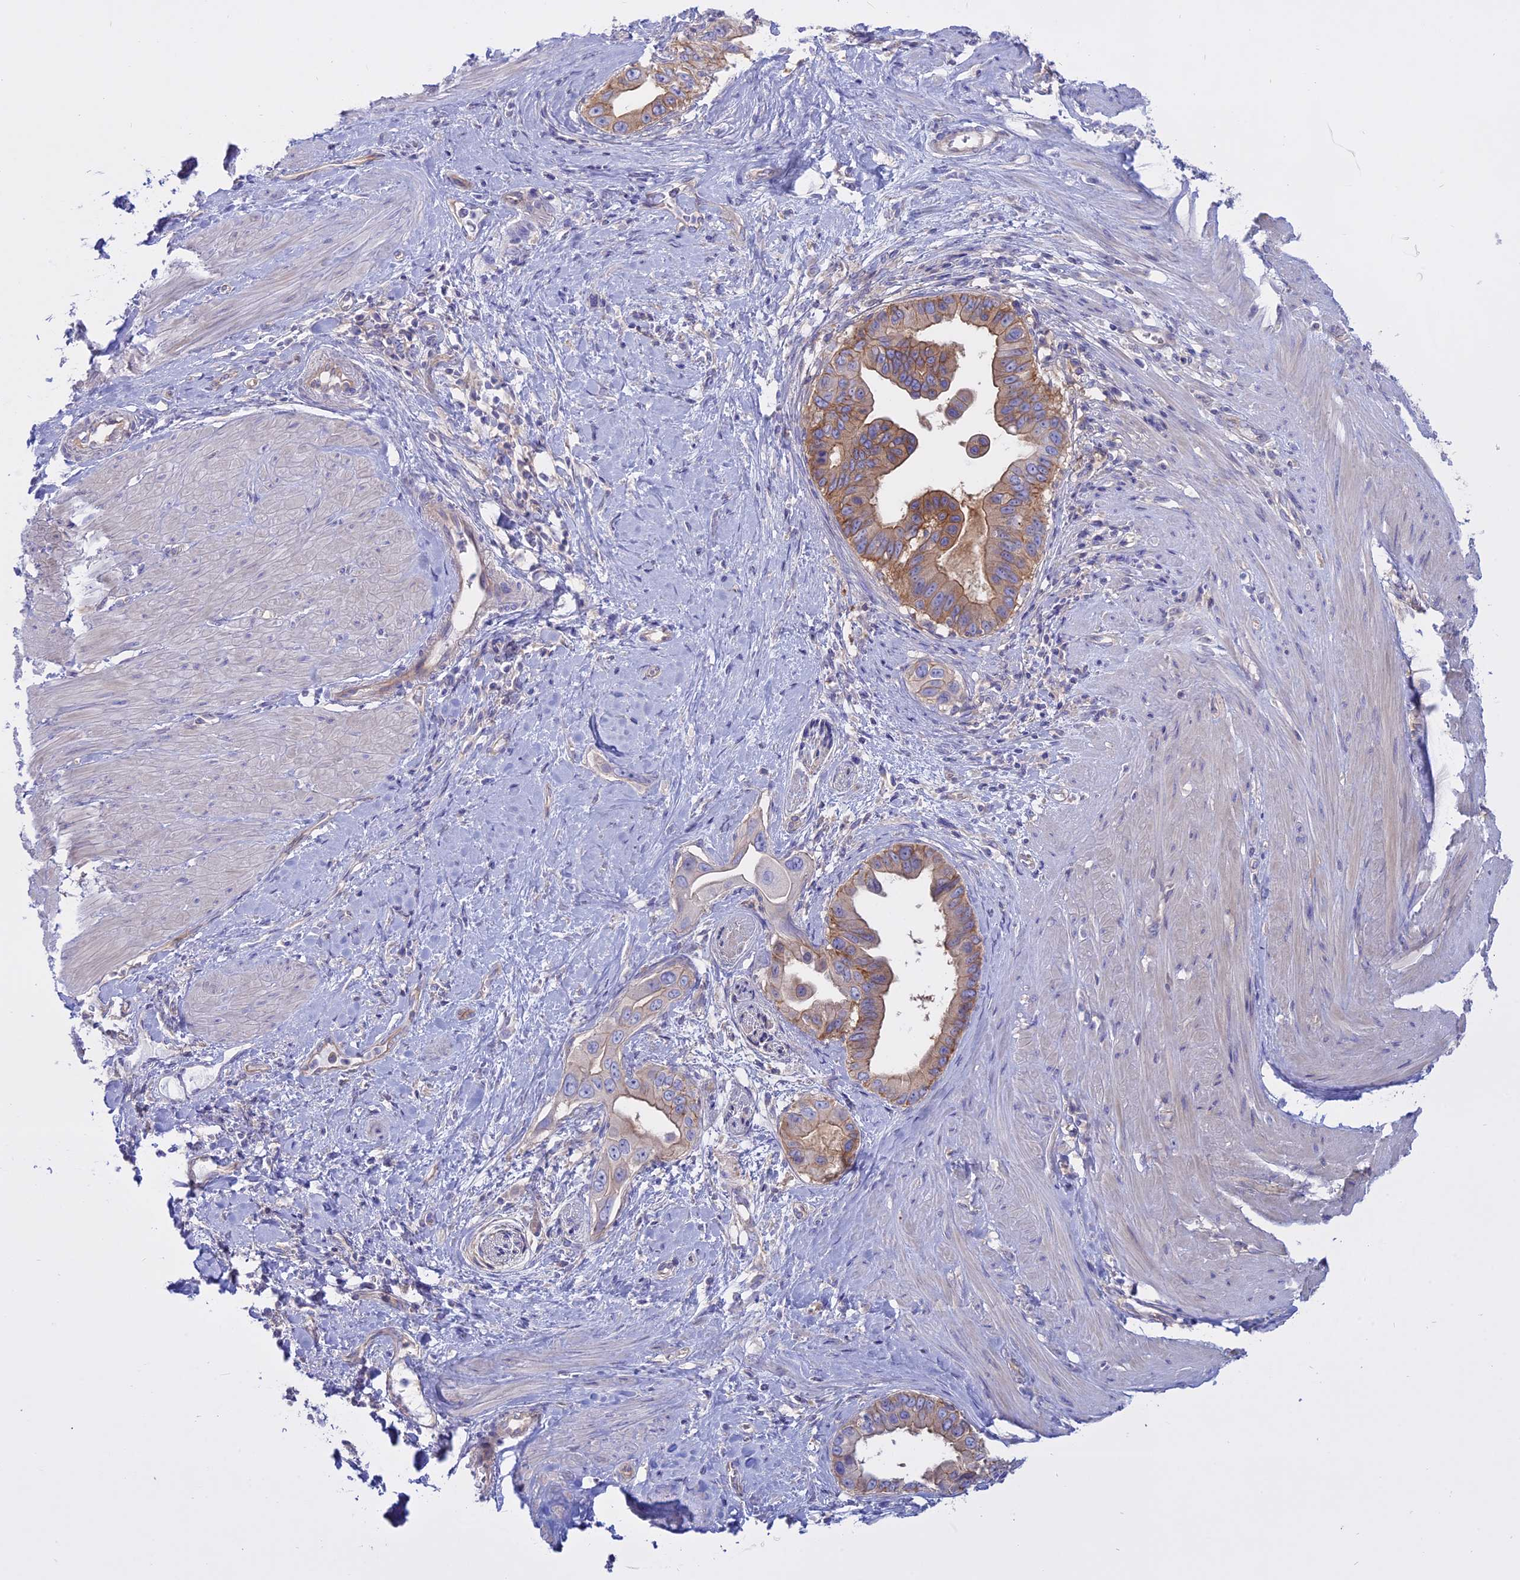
{"staining": {"intensity": "moderate", "quantity": ">75%", "location": "cytoplasmic/membranous"}, "tissue": "pancreatic cancer", "cell_type": "Tumor cells", "image_type": "cancer", "snomed": [{"axis": "morphology", "description": "Adenocarcinoma, NOS"}, {"axis": "topography", "description": "Pancreas"}], "caption": "Immunohistochemical staining of human pancreatic cancer (adenocarcinoma) displays medium levels of moderate cytoplasmic/membranous protein expression in about >75% of tumor cells.", "gene": "AHCYL1", "patient": {"sex": "female", "age": 56}}